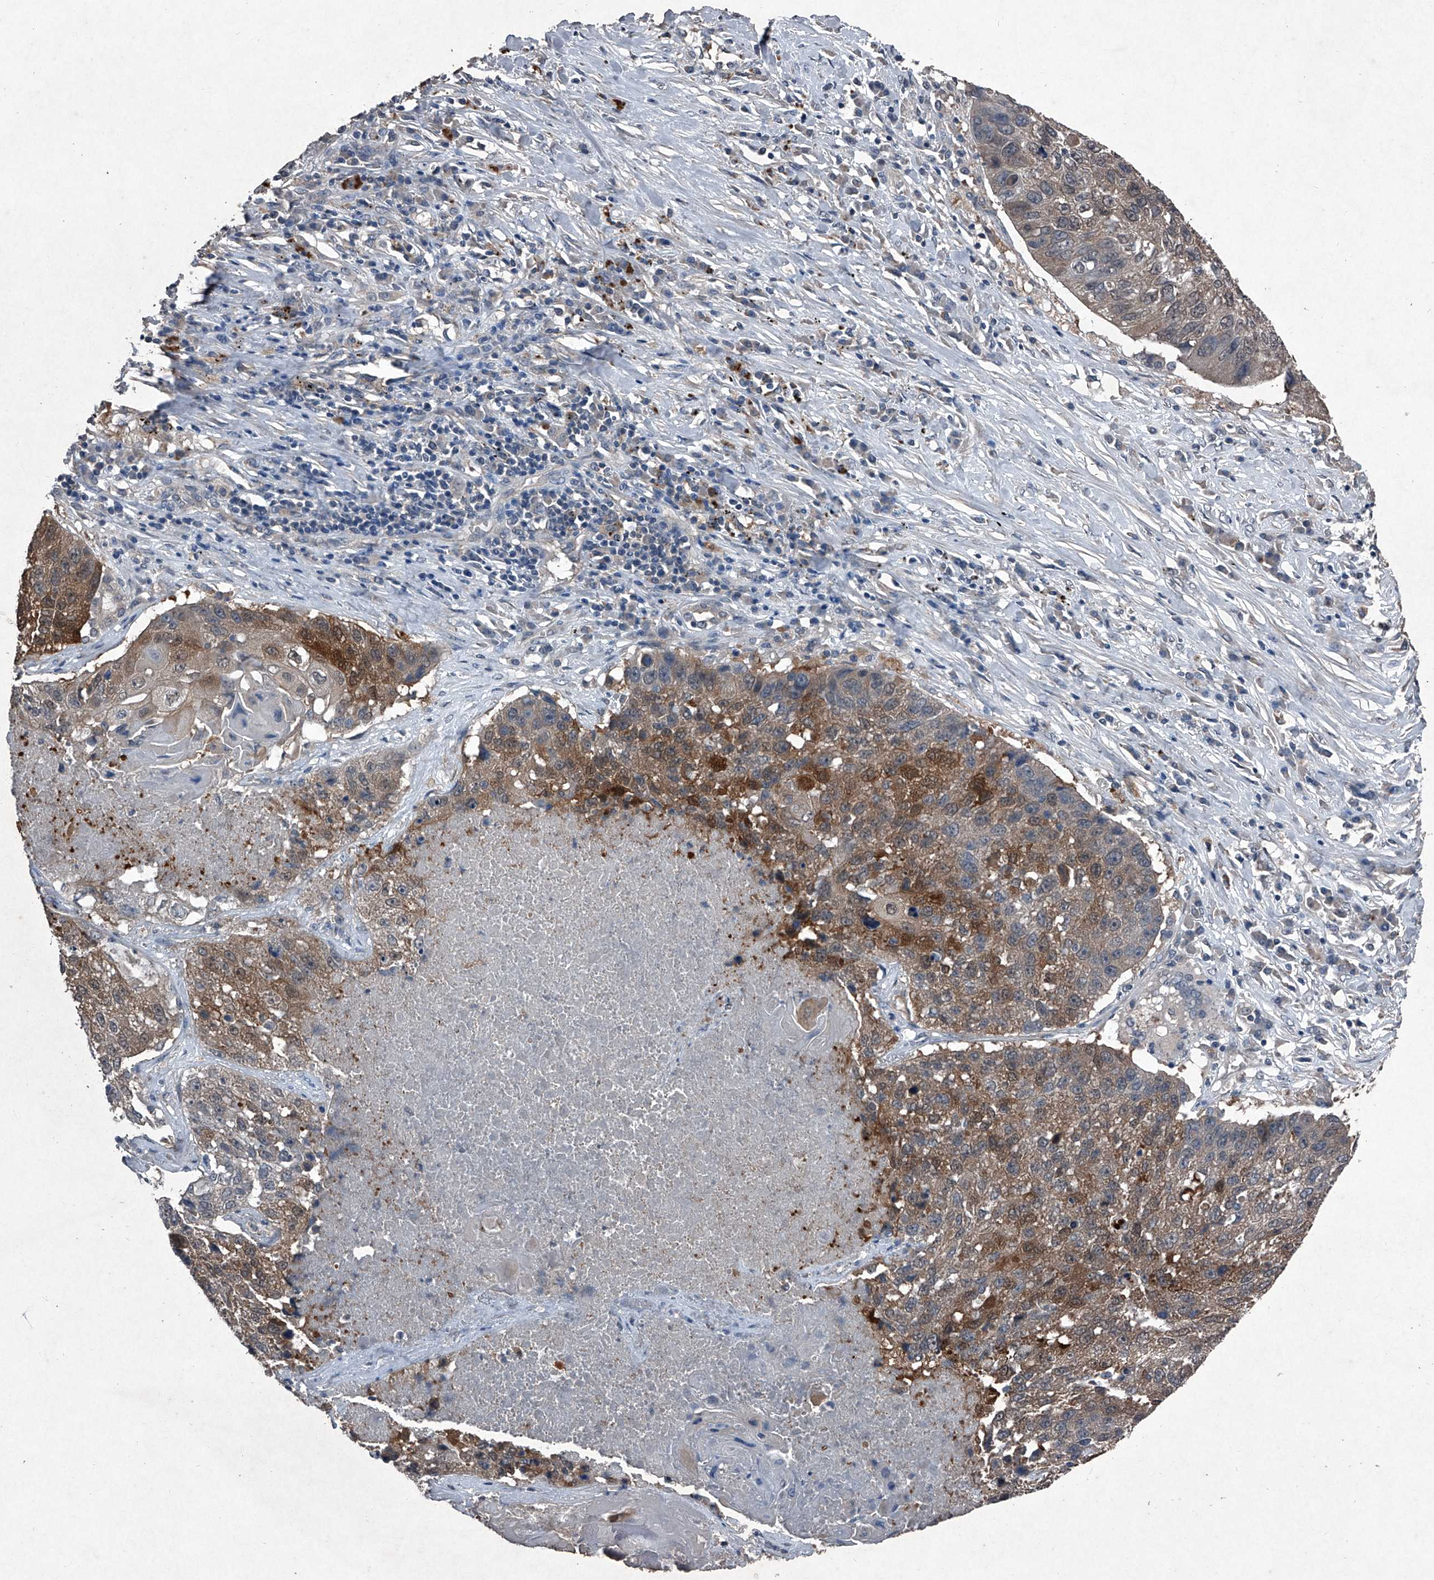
{"staining": {"intensity": "moderate", "quantity": "25%-75%", "location": "cytoplasmic/membranous"}, "tissue": "lung cancer", "cell_type": "Tumor cells", "image_type": "cancer", "snomed": [{"axis": "morphology", "description": "Squamous cell carcinoma, NOS"}, {"axis": "topography", "description": "Lung"}], "caption": "An immunohistochemistry histopathology image of neoplastic tissue is shown. Protein staining in brown labels moderate cytoplasmic/membranous positivity in lung squamous cell carcinoma within tumor cells.", "gene": "MAPKAP1", "patient": {"sex": "male", "age": 61}}